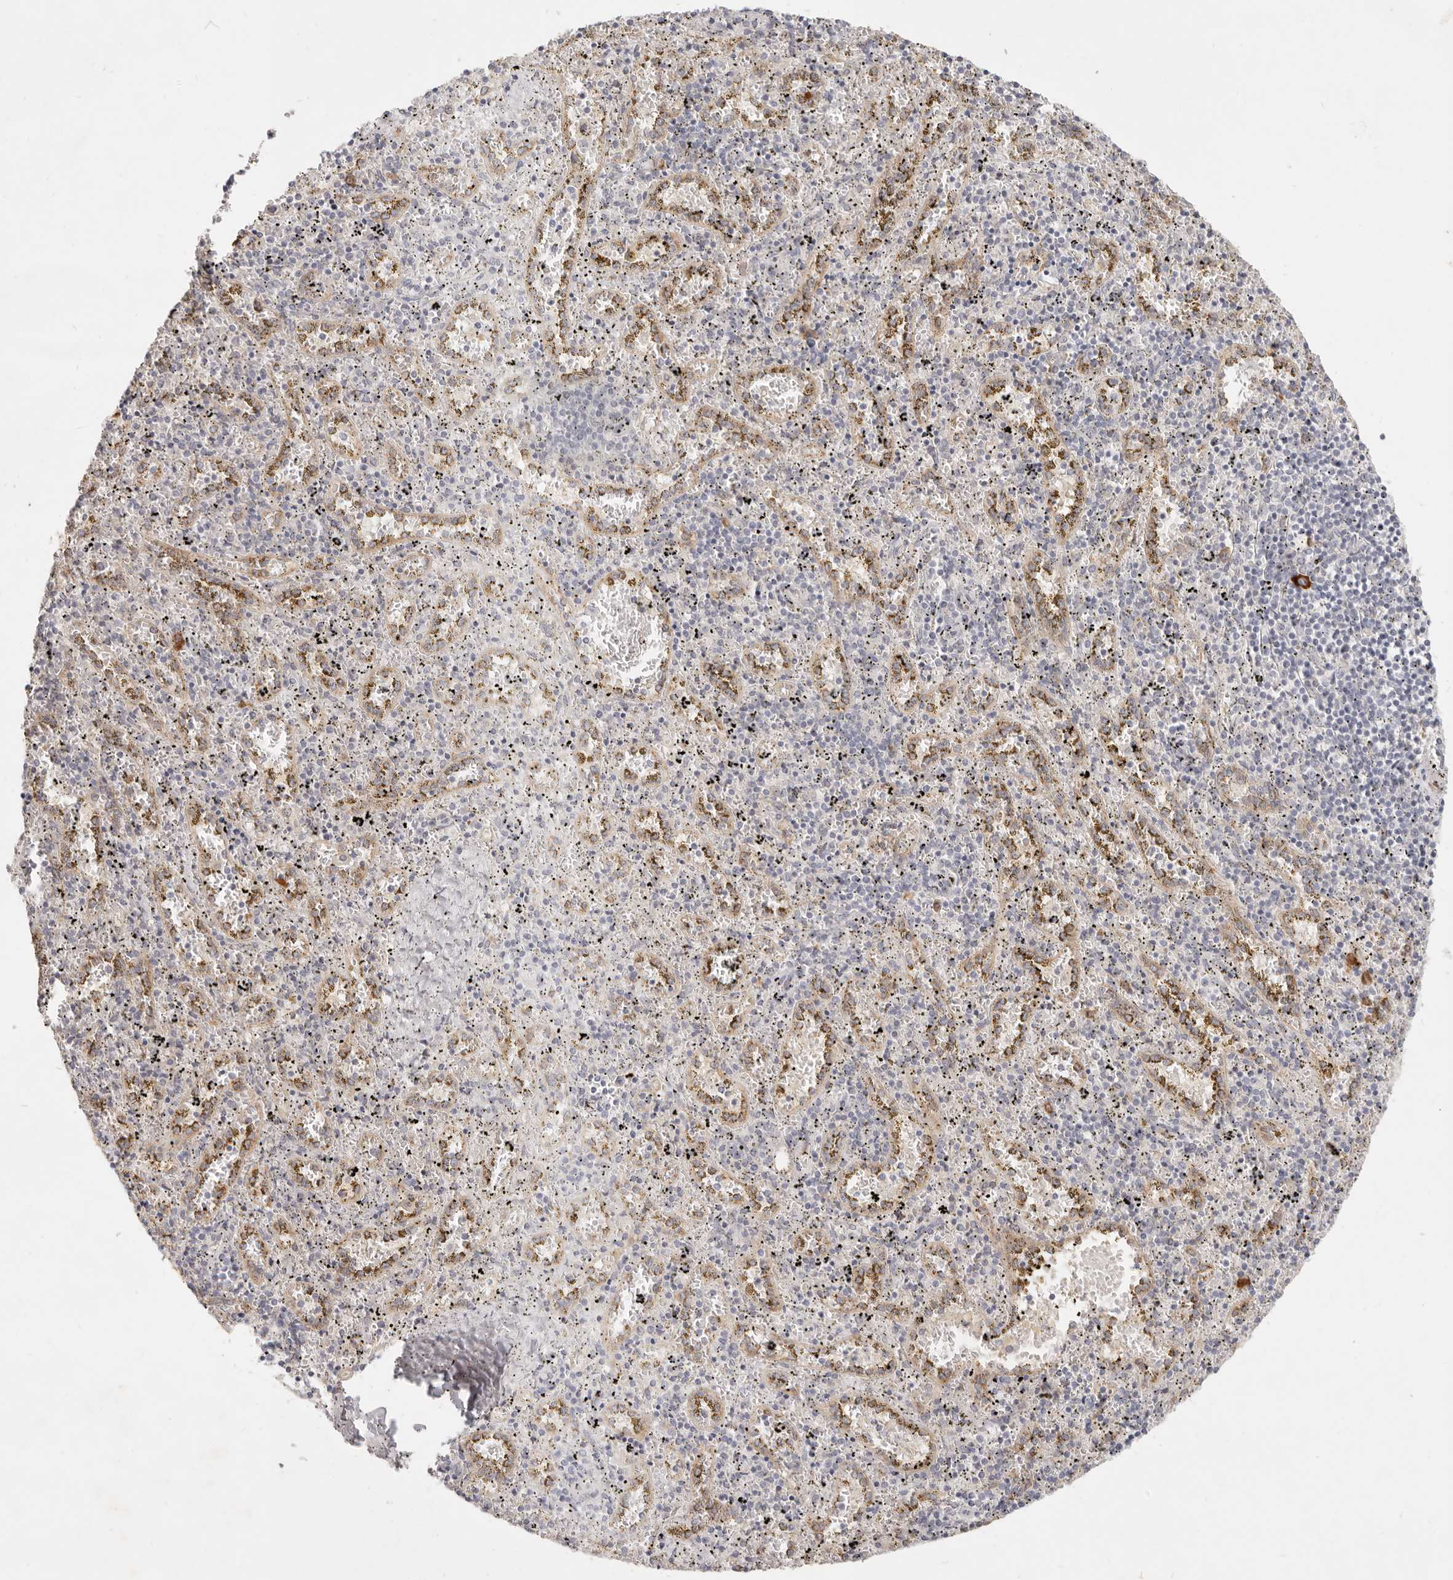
{"staining": {"intensity": "moderate", "quantity": "<25%", "location": "cytoplasmic/membranous"}, "tissue": "spleen", "cell_type": "Cells in red pulp", "image_type": "normal", "snomed": [{"axis": "morphology", "description": "Normal tissue, NOS"}, {"axis": "topography", "description": "Spleen"}], "caption": "Protein staining displays moderate cytoplasmic/membranous positivity in about <25% of cells in red pulp in normal spleen.", "gene": "PABPC4", "patient": {"sex": "male", "age": 11}}